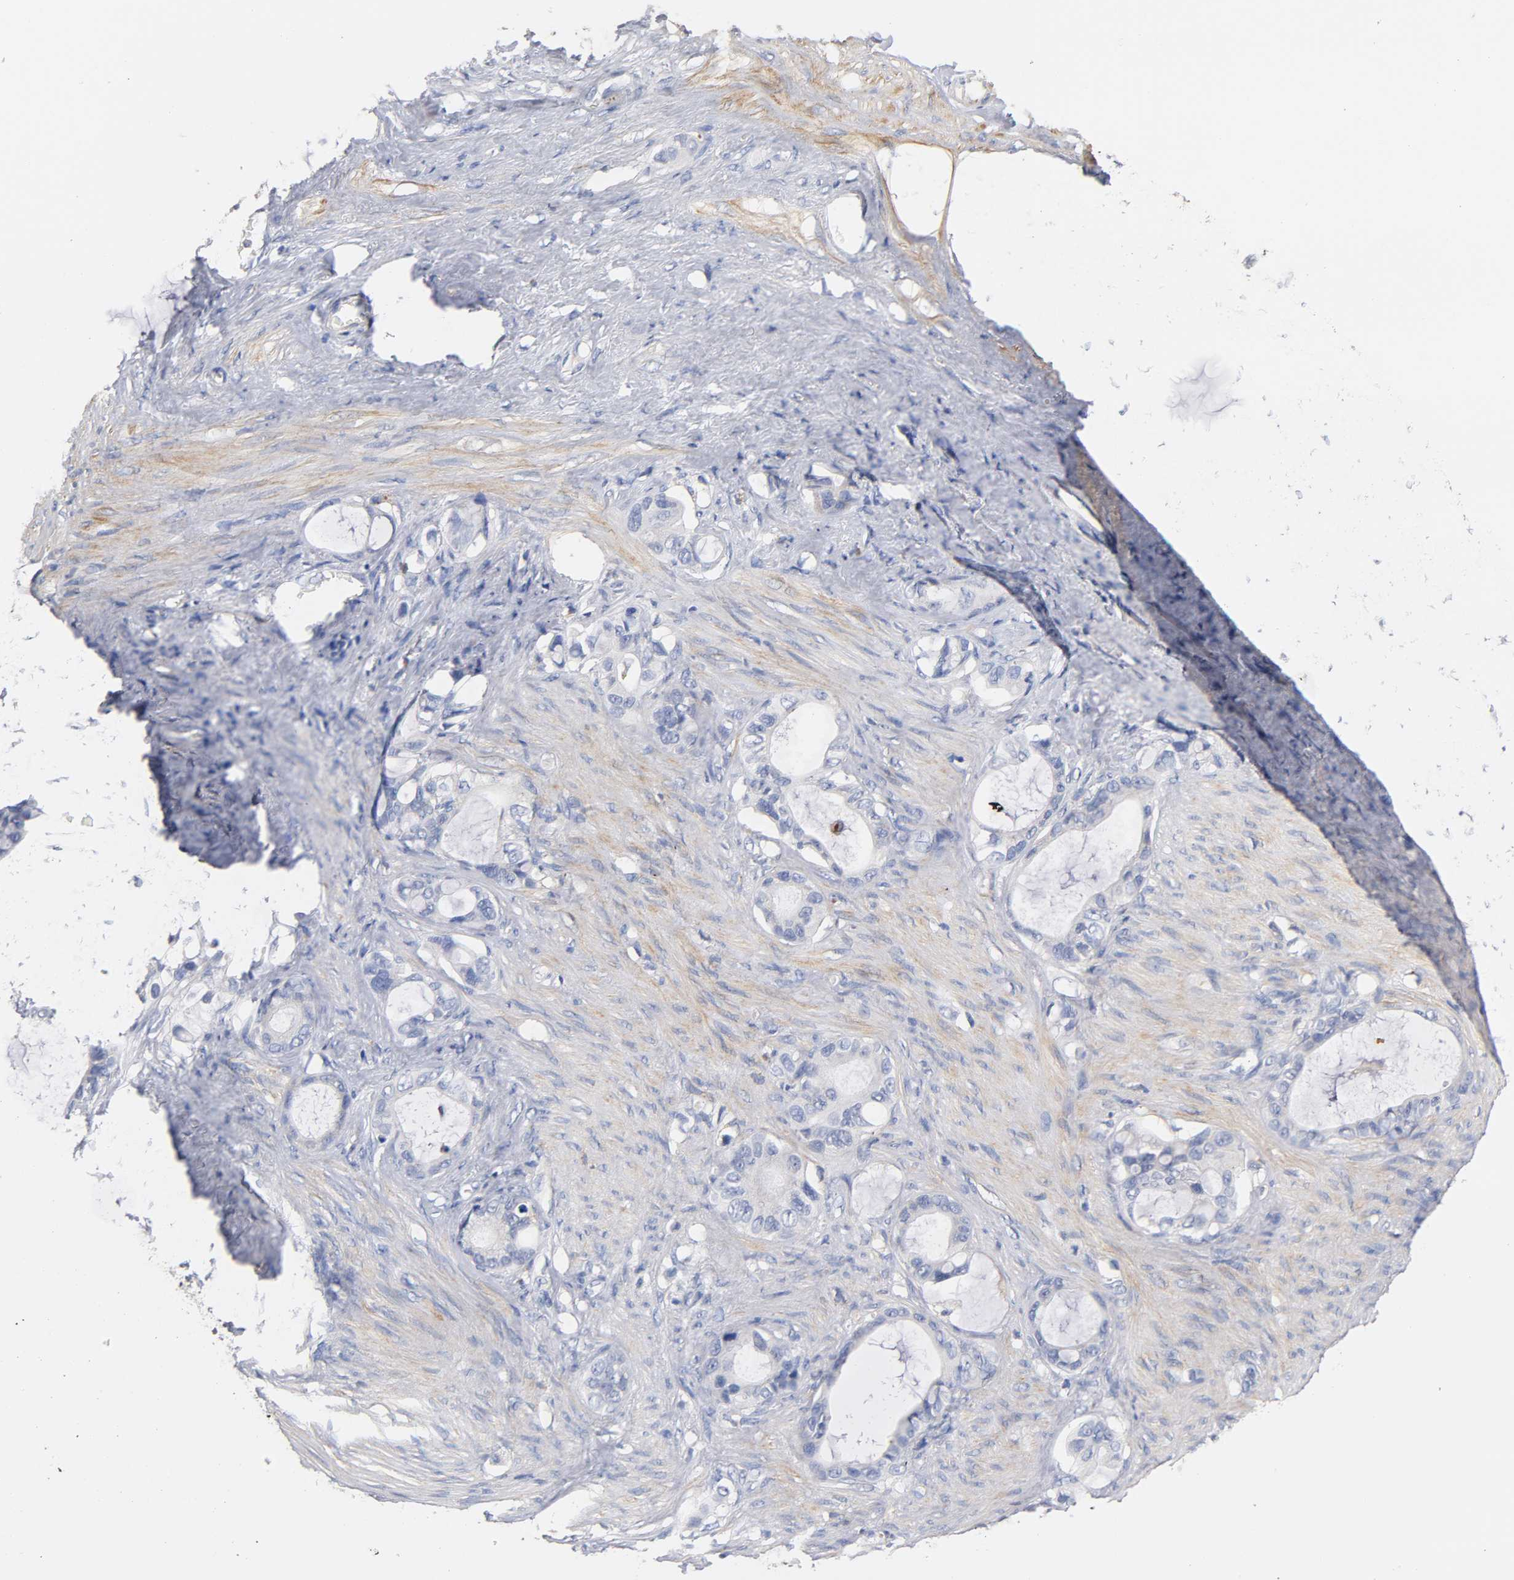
{"staining": {"intensity": "negative", "quantity": "none", "location": "none"}, "tissue": "stomach cancer", "cell_type": "Tumor cells", "image_type": "cancer", "snomed": [{"axis": "morphology", "description": "Adenocarcinoma, NOS"}, {"axis": "topography", "description": "Stomach"}], "caption": "IHC histopathology image of neoplastic tissue: adenocarcinoma (stomach) stained with DAB (3,3'-diaminobenzidine) demonstrates no significant protein positivity in tumor cells.", "gene": "SEMA5A", "patient": {"sex": "female", "age": 75}}